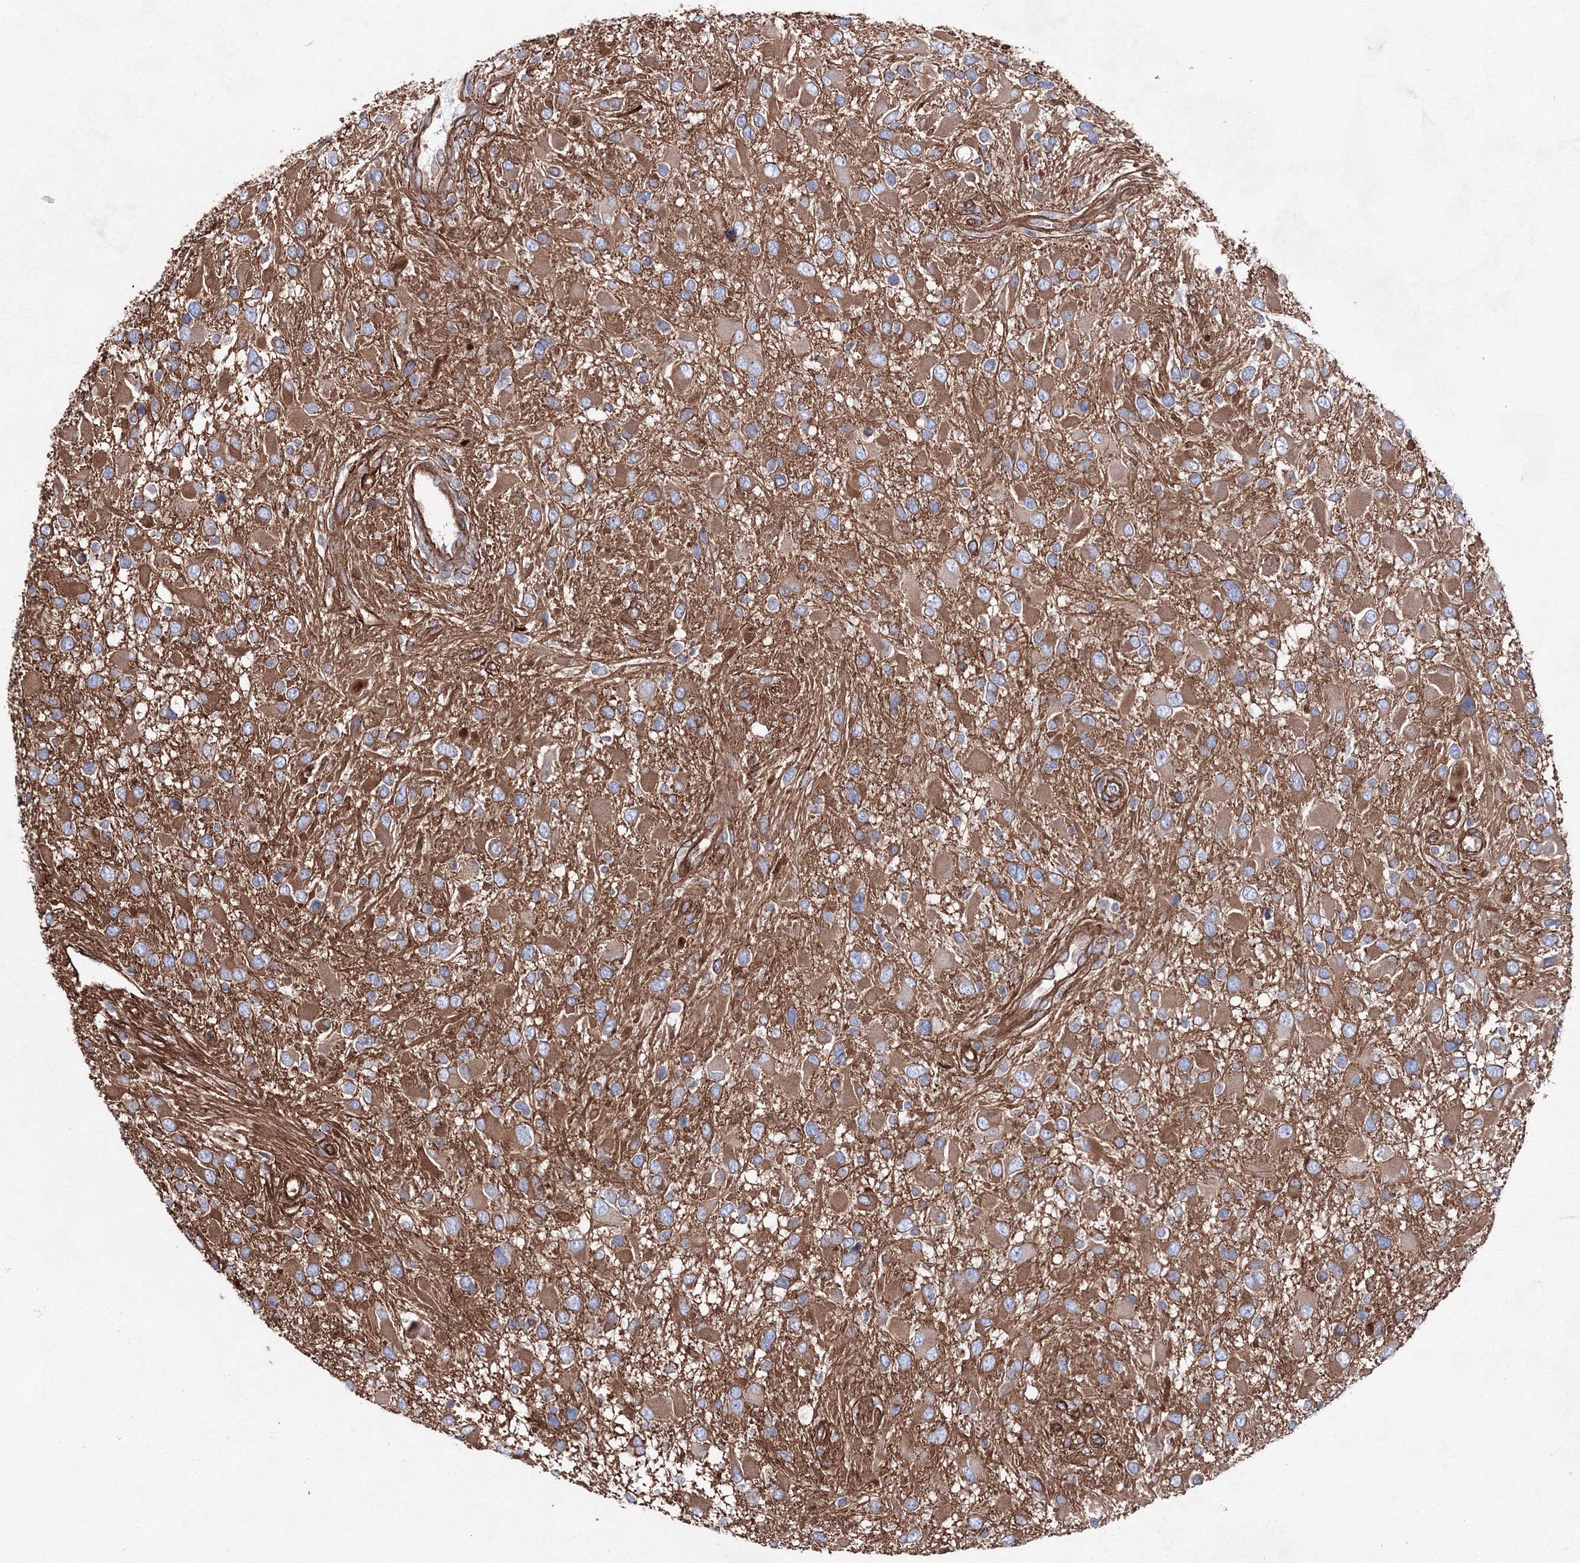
{"staining": {"intensity": "moderate", "quantity": ">75%", "location": "cytoplasmic/membranous"}, "tissue": "glioma", "cell_type": "Tumor cells", "image_type": "cancer", "snomed": [{"axis": "morphology", "description": "Glioma, malignant, High grade"}, {"axis": "topography", "description": "Brain"}], "caption": "Immunohistochemistry (IHC) of human high-grade glioma (malignant) demonstrates medium levels of moderate cytoplasmic/membranous expression in approximately >75% of tumor cells. The staining was performed using DAB to visualize the protein expression in brown, while the nuclei were stained in blue with hematoxylin (Magnification: 20x).", "gene": "ANKRD37", "patient": {"sex": "male", "age": 53}}